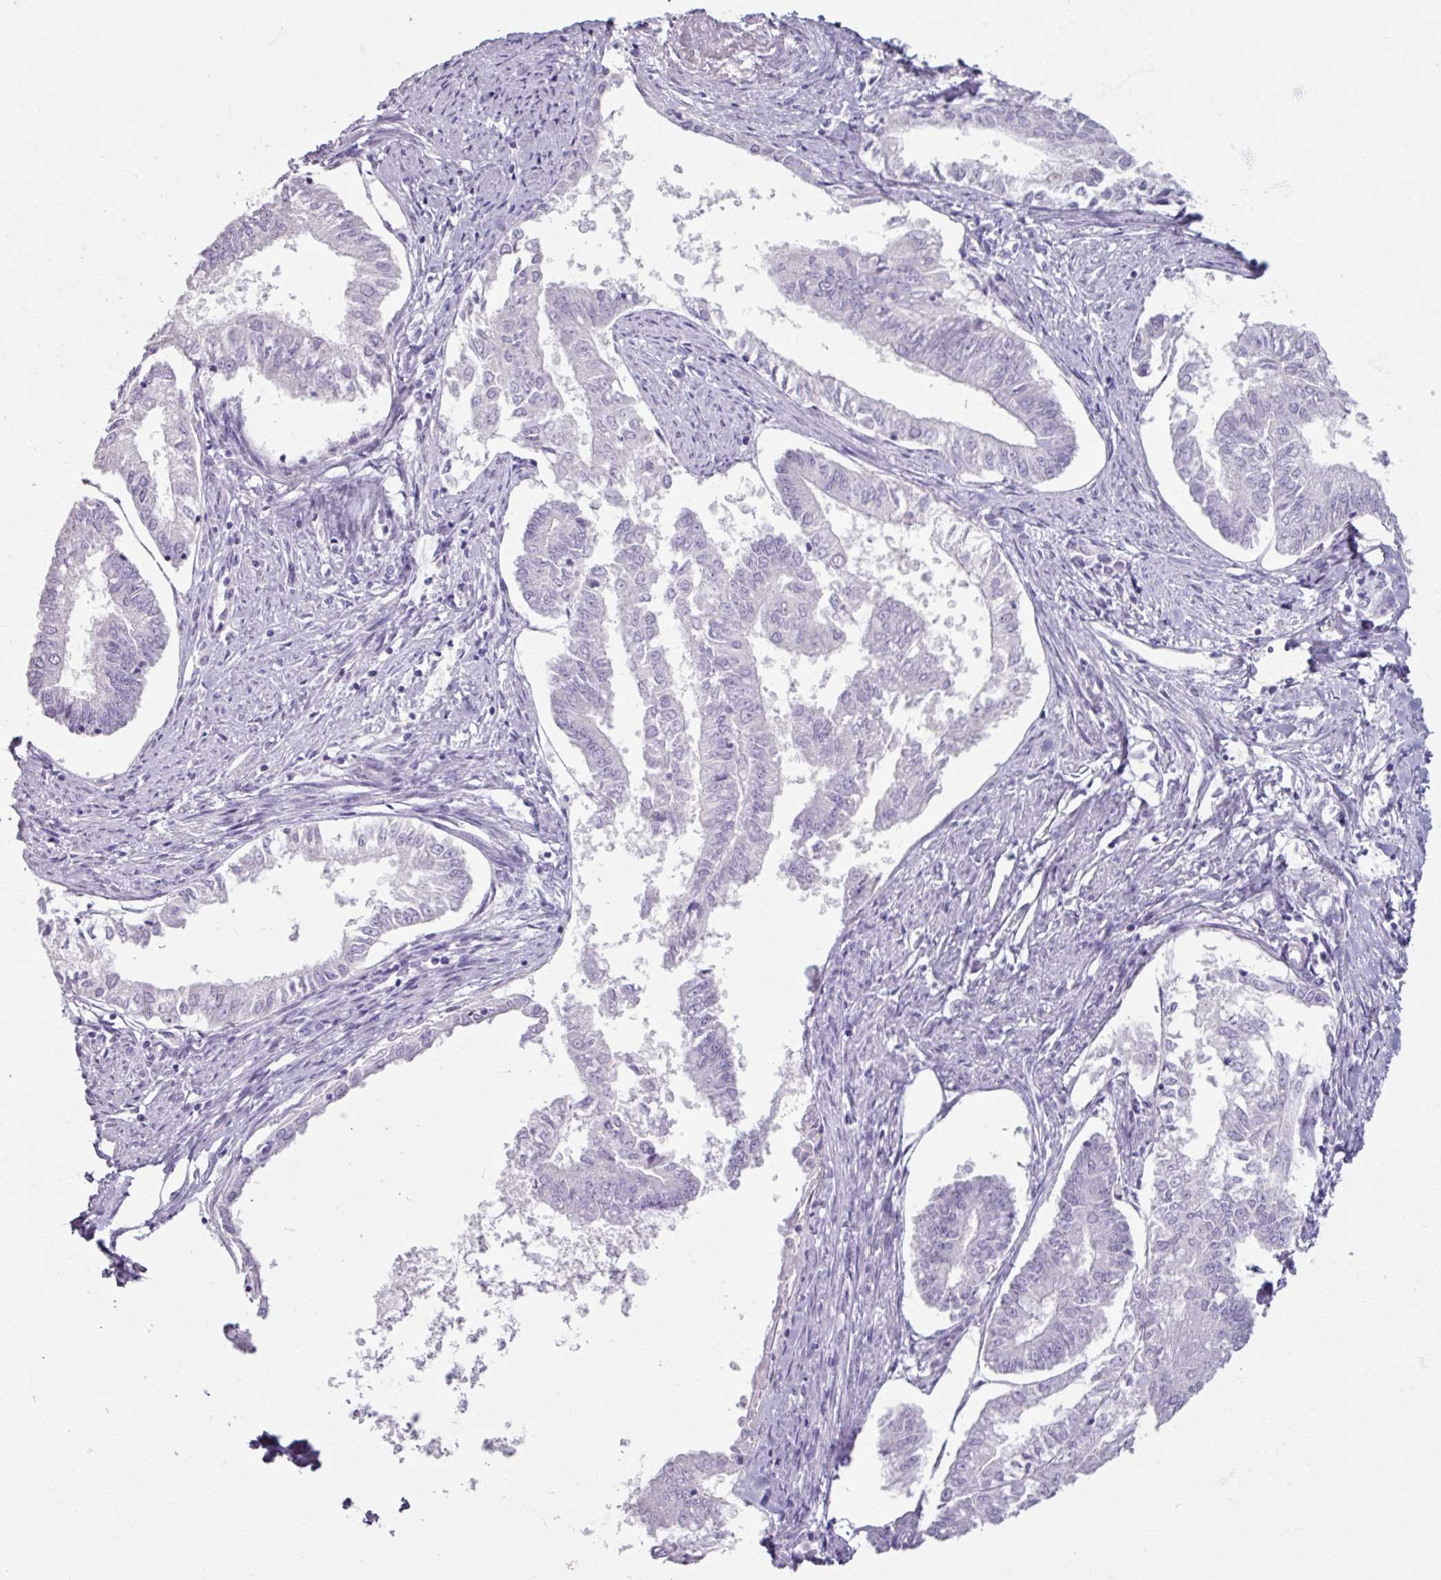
{"staining": {"intensity": "negative", "quantity": "none", "location": "none"}, "tissue": "endometrial cancer", "cell_type": "Tumor cells", "image_type": "cancer", "snomed": [{"axis": "morphology", "description": "Adenocarcinoma, NOS"}, {"axis": "topography", "description": "Endometrium"}], "caption": "Immunohistochemistry (IHC) of endometrial cancer (adenocarcinoma) reveals no expression in tumor cells.", "gene": "ARG1", "patient": {"sex": "female", "age": 76}}